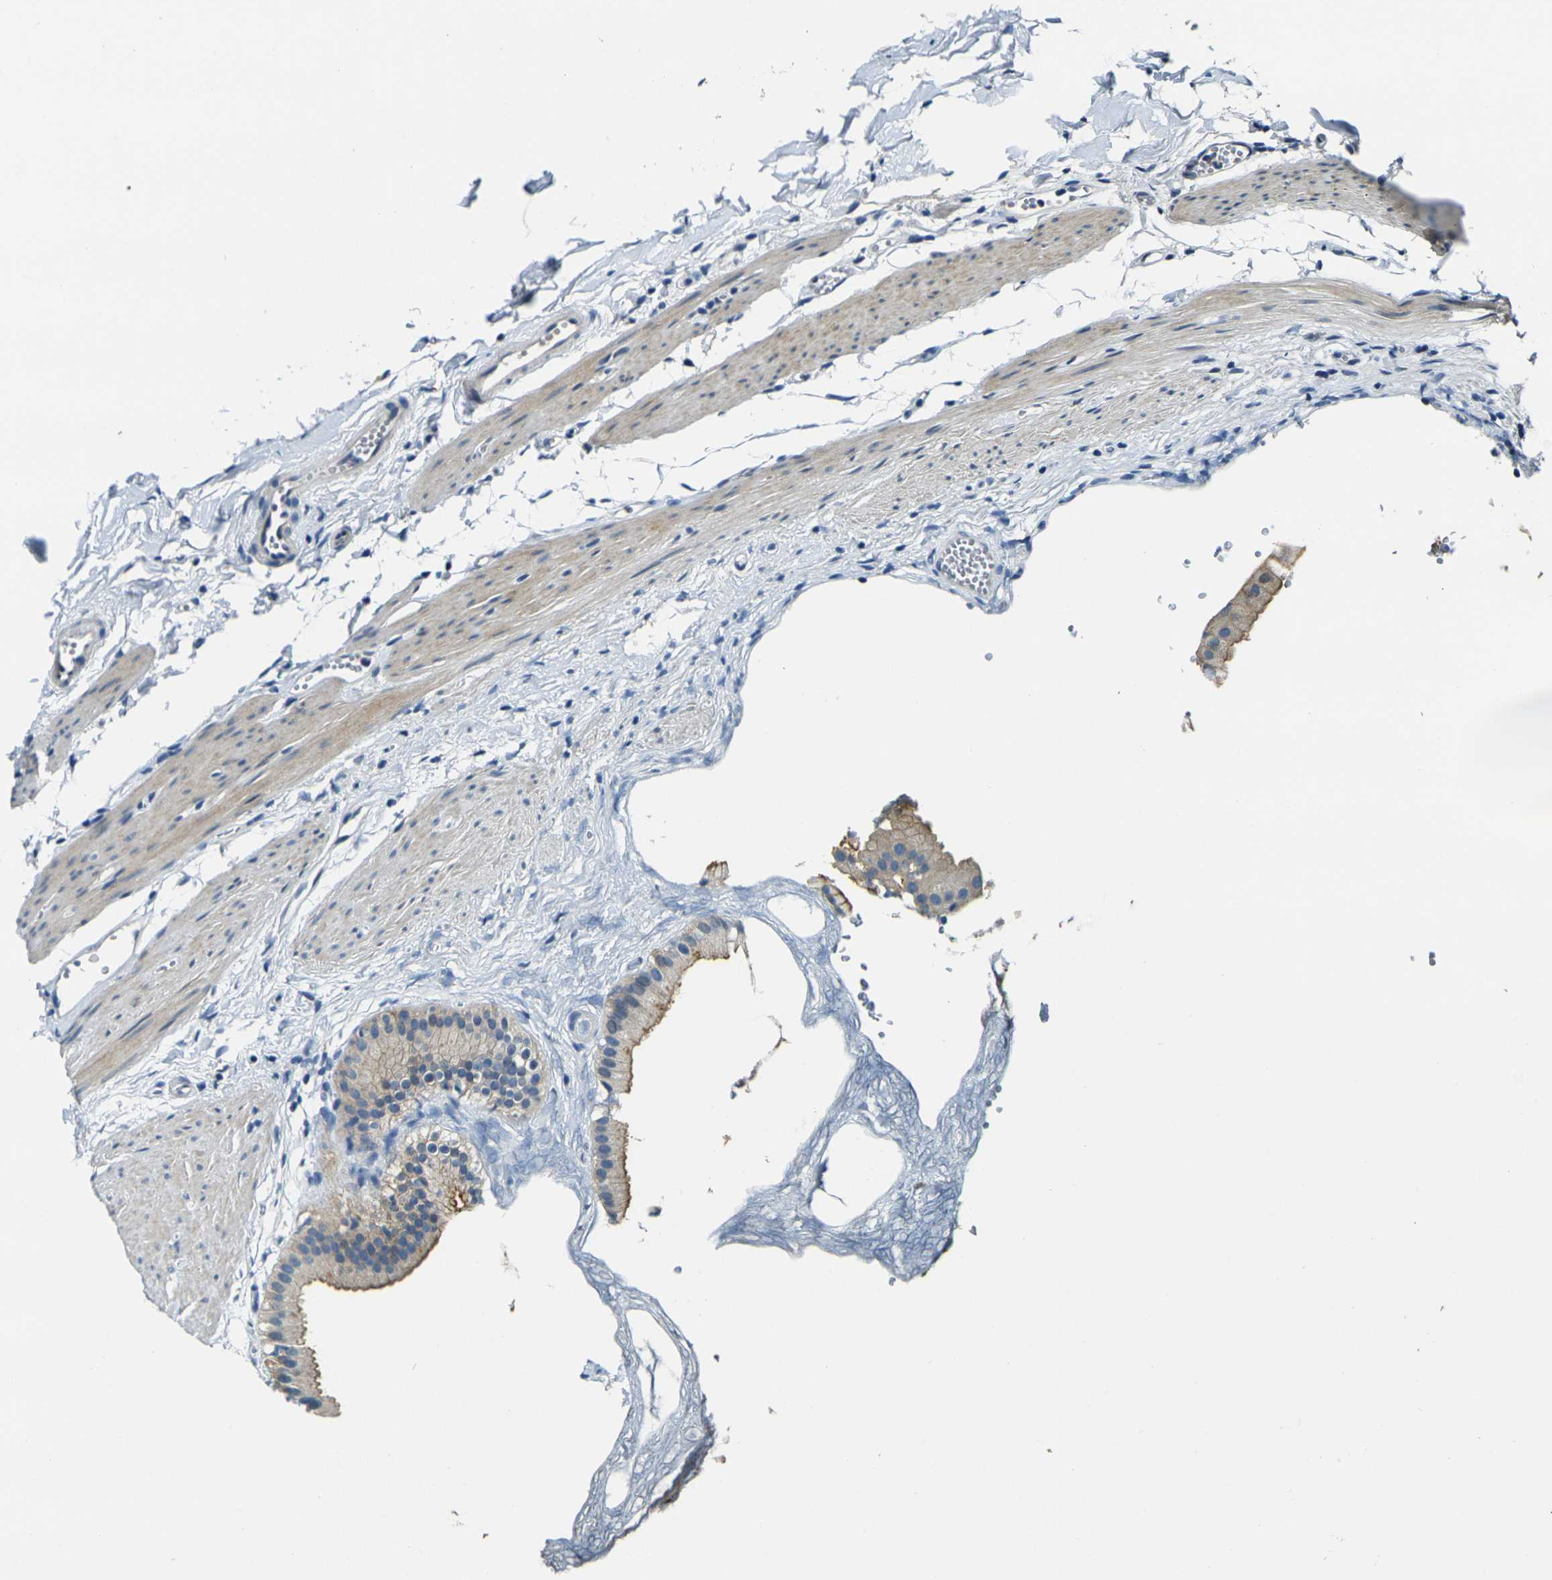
{"staining": {"intensity": "moderate", "quantity": ">75%", "location": "cytoplasmic/membranous"}, "tissue": "gallbladder", "cell_type": "Glandular cells", "image_type": "normal", "snomed": [{"axis": "morphology", "description": "Normal tissue, NOS"}, {"axis": "topography", "description": "Gallbladder"}], "caption": "DAB immunohistochemical staining of unremarkable gallbladder reveals moderate cytoplasmic/membranous protein staining in approximately >75% of glandular cells.", "gene": "SHISAL2B", "patient": {"sex": "female", "age": 64}}